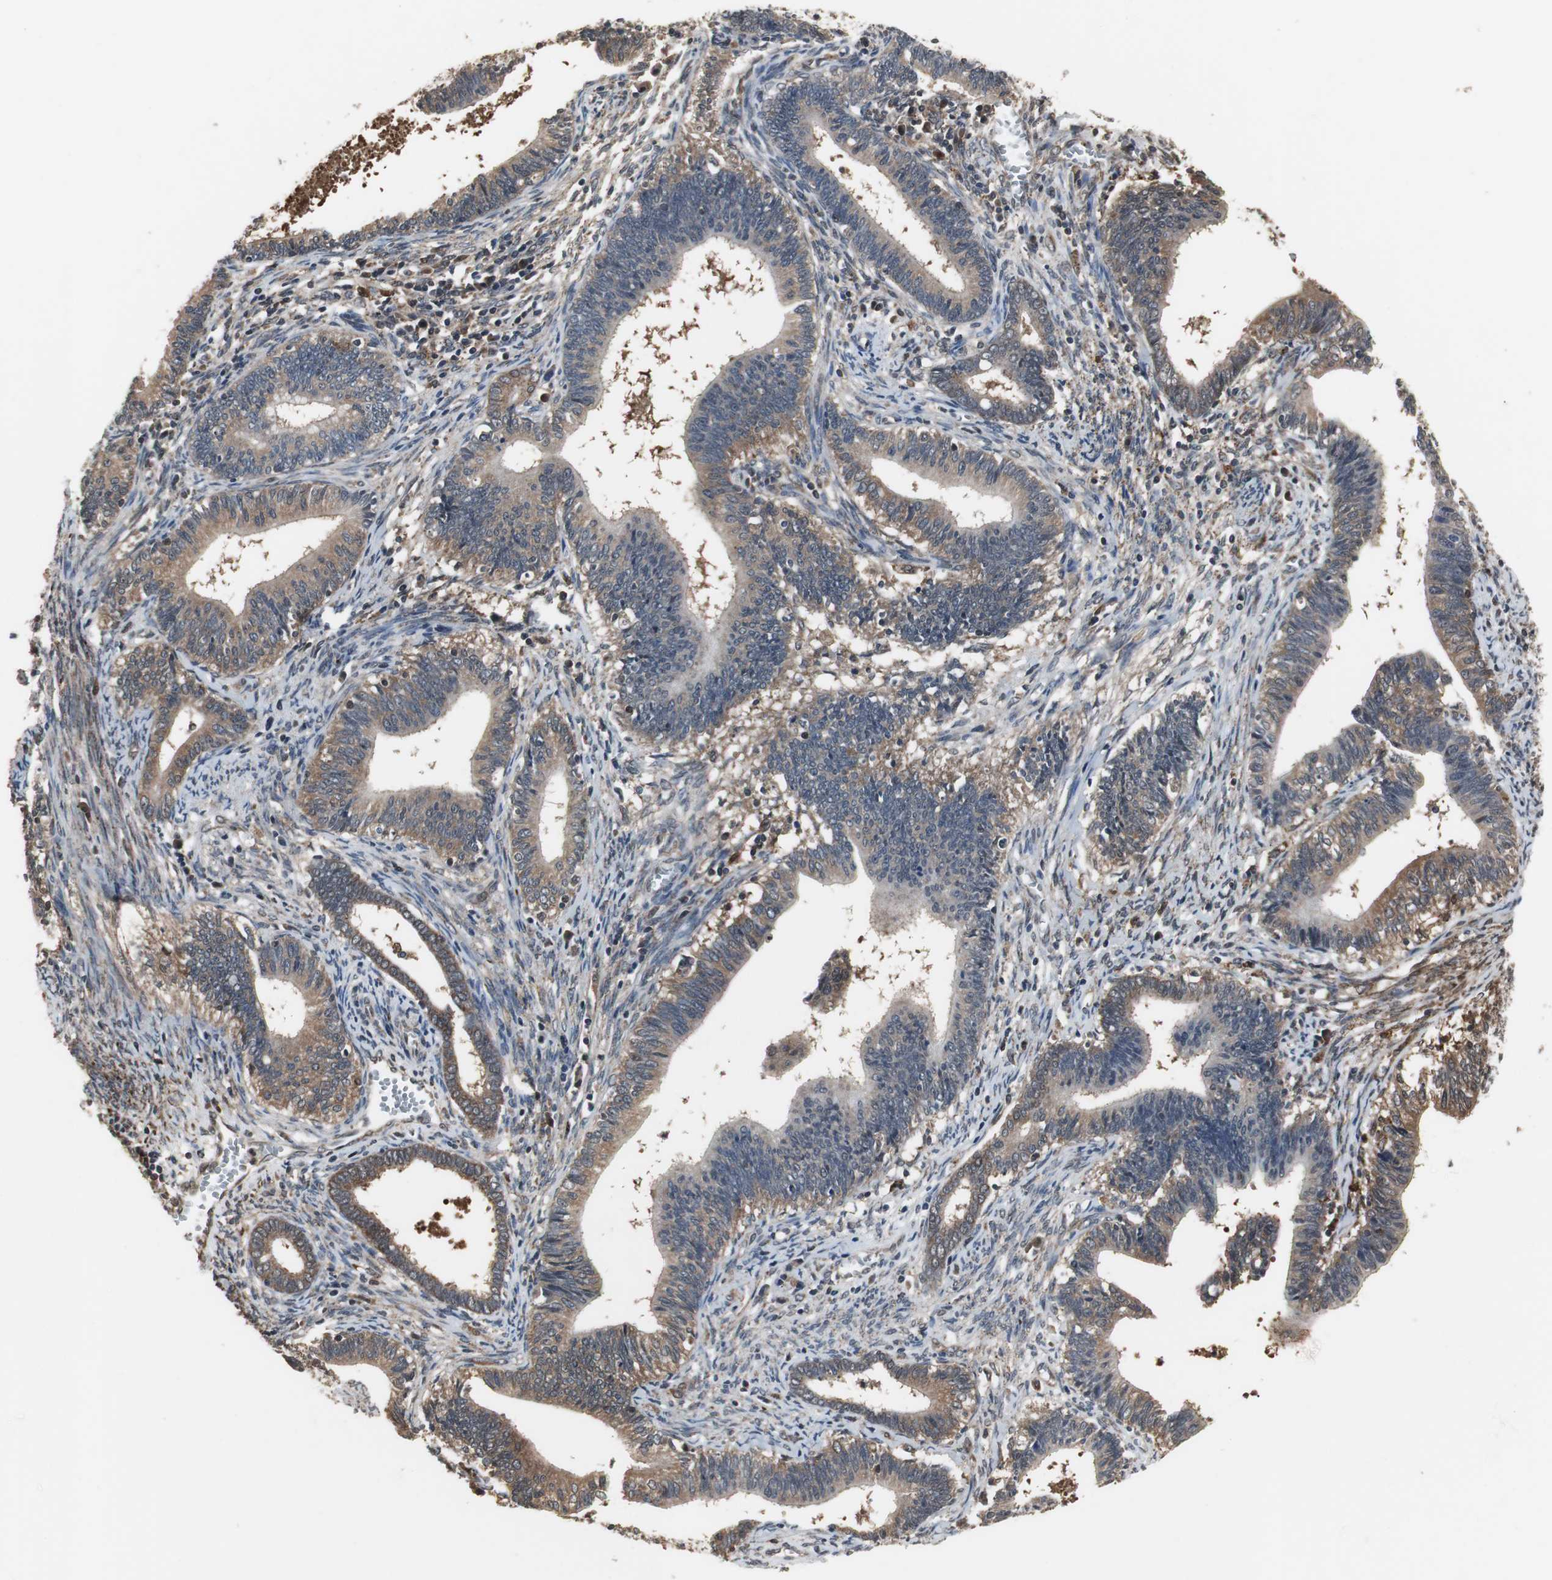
{"staining": {"intensity": "moderate", "quantity": ">75%", "location": "cytoplasmic/membranous"}, "tissue": "cervical cancer", "cell_type": "Tumor cells", "image_type": "cancer", "snomed": [{"axis": "morphology", "description": "Adenocarcinoma, NOS"}, {"axis": "topography", "description": "Cervix"}], "caption": "A high-resolution photomicrograph shows IHC staining of cervical cancer, which shows moderate cytoplasmic/membranous expression in approximately >75% of tumor cells.", "gene": "ZSCAN22", "patient": {"sex": "female", "age": 44}}